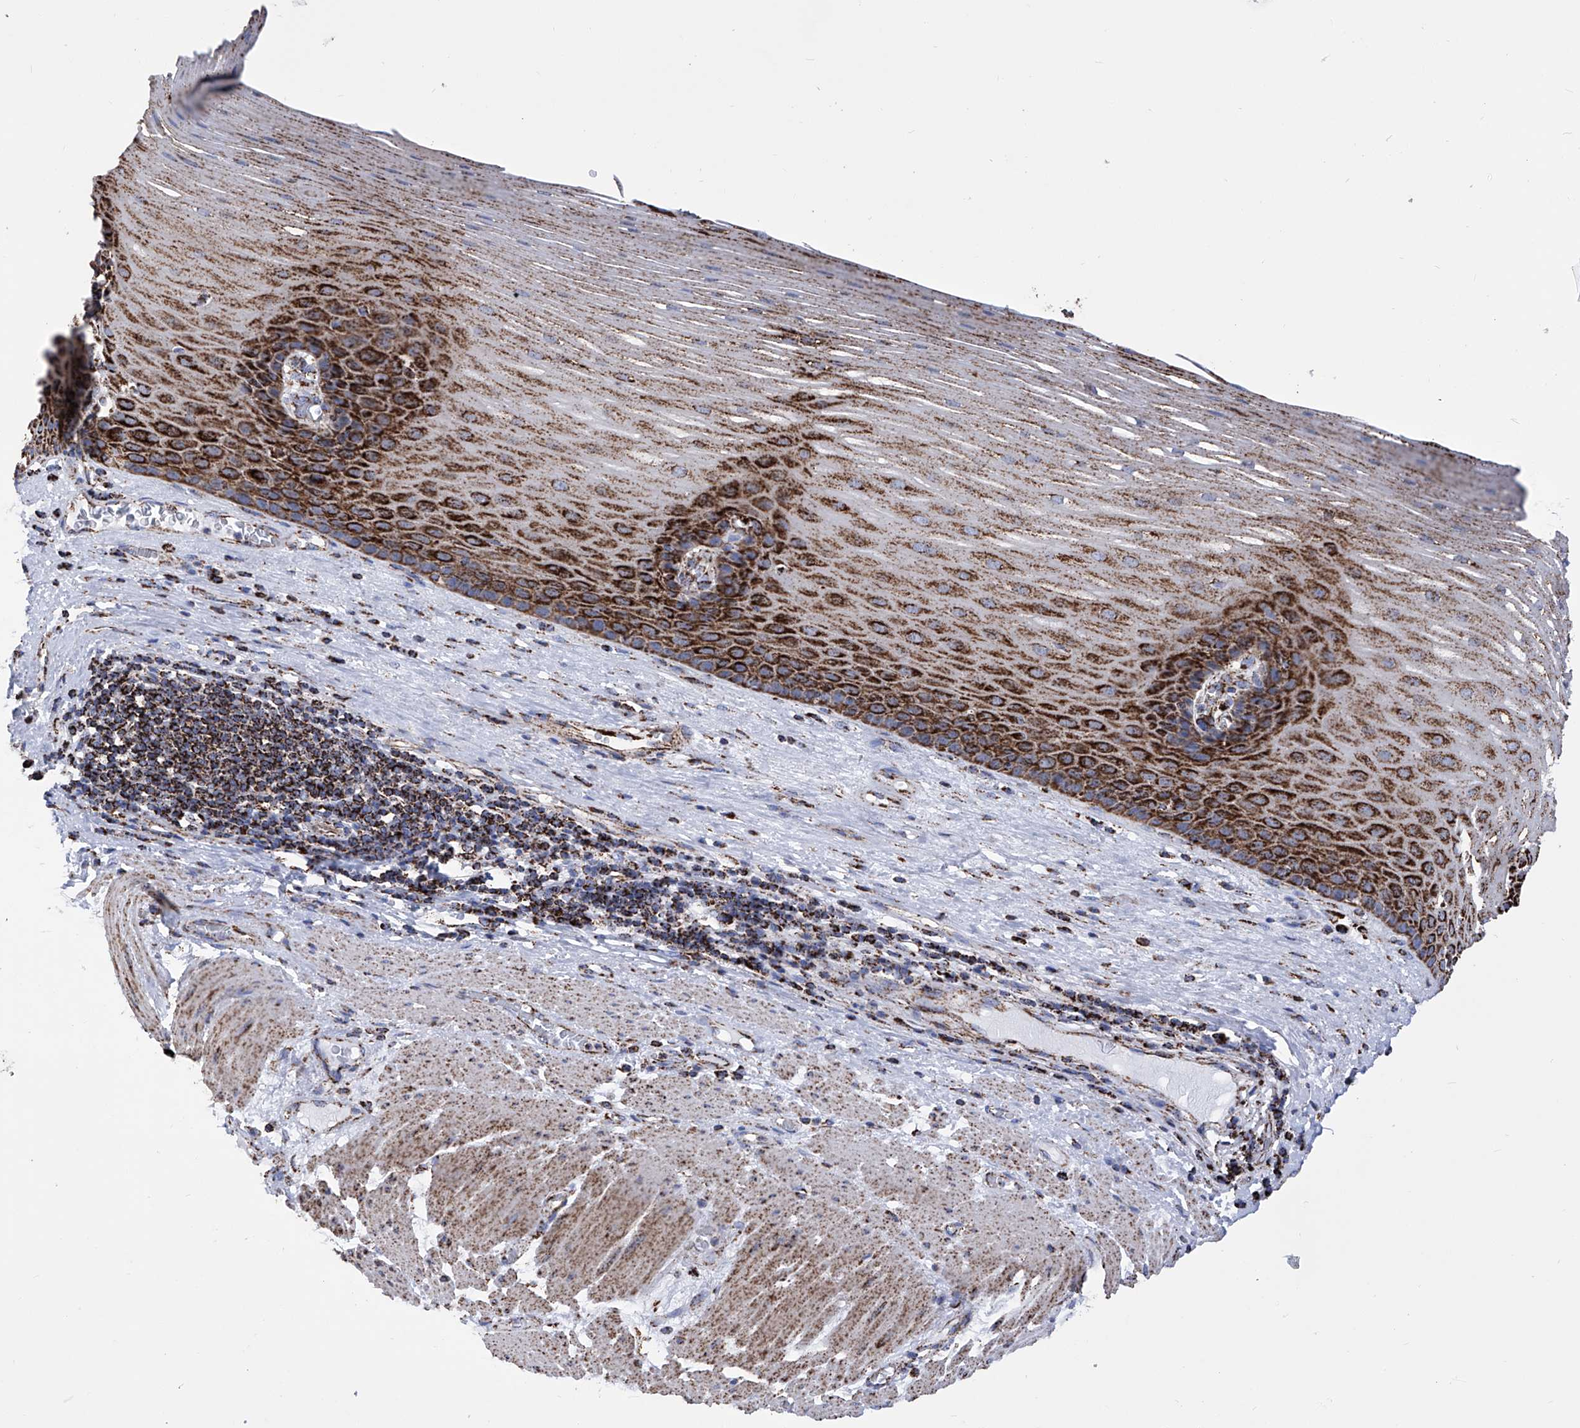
{"staining": {"intensity": "strong", "quantity": ">75%", "location": "cytoplasmic/membranous"}, "tissue": "esophagus", "cell_type": "Squamous epithelial cells", "image_type": "normal", "snomed": [{"axis": "morphology", "description": "Normal tissue, NOS"}, {"axis": "topography", "description": "Esophagus"}], "caption": "The immunohistochemical stain shows strong cytoplasmic/membranous staining in squamous epithelial cells of unremarkable esophagus.", "gene": "ATP5PF", "patient": {"sex": "male", "age": 62}}